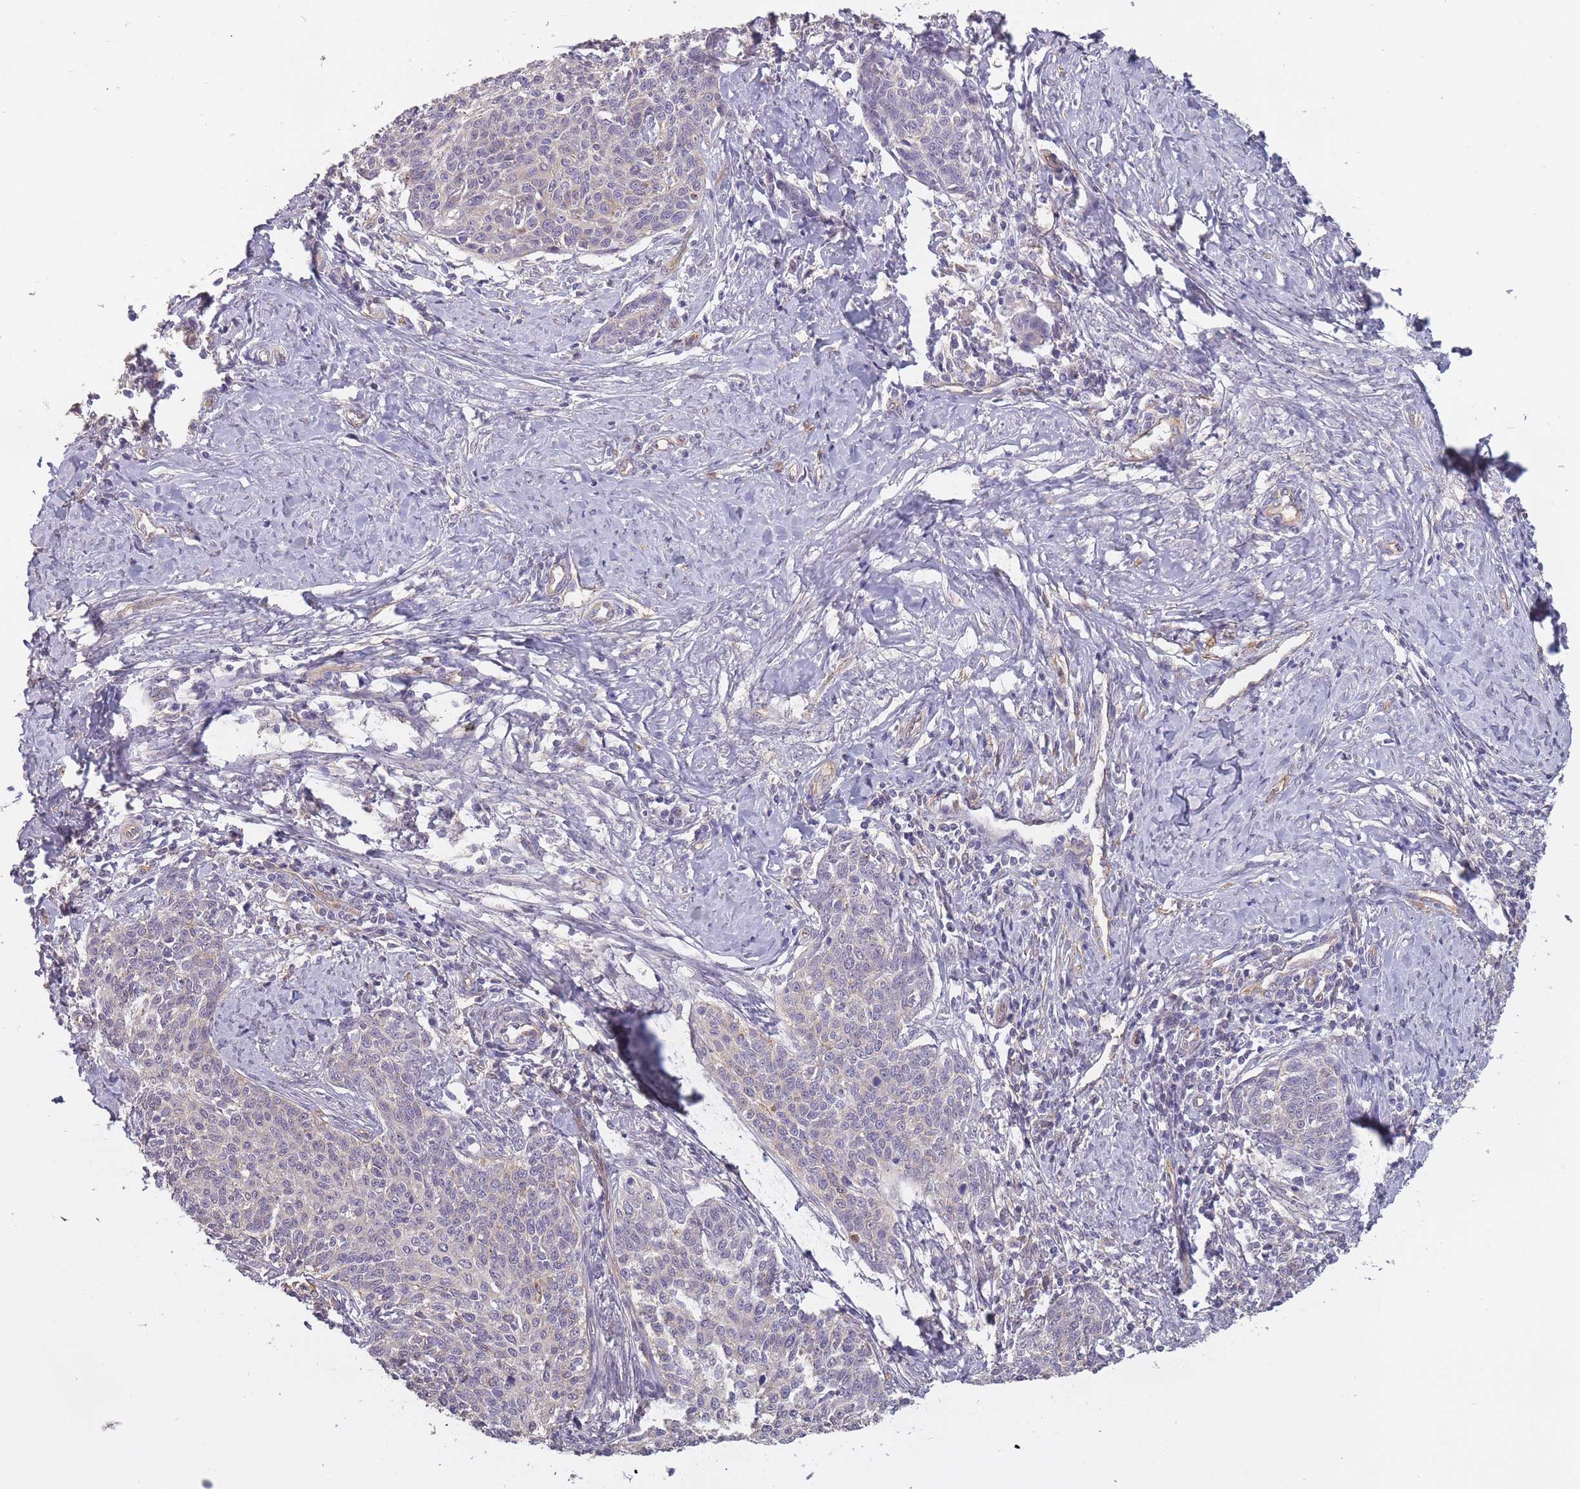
{"staining": {"intensity": "weak", "quantity": "<25%", "location": "cytoplasmic/membranous"}, "tissue": "cervical cancer", "cell_type": "Tumor cells", "image_type": "cancer", "snomed": [{"axis": "morphology", "description": "Squamous cell carcinoma, NOS"}, {"axis": "topography", "description": "Cervix"}], "caption": "Cervical squamous cell carcinoma stained for a protein using immunohistochemistry (IHC) reveals no staining tumor cells.", "gene": "KIAA1755", "patient": {"sex": "female", "age": 39}}